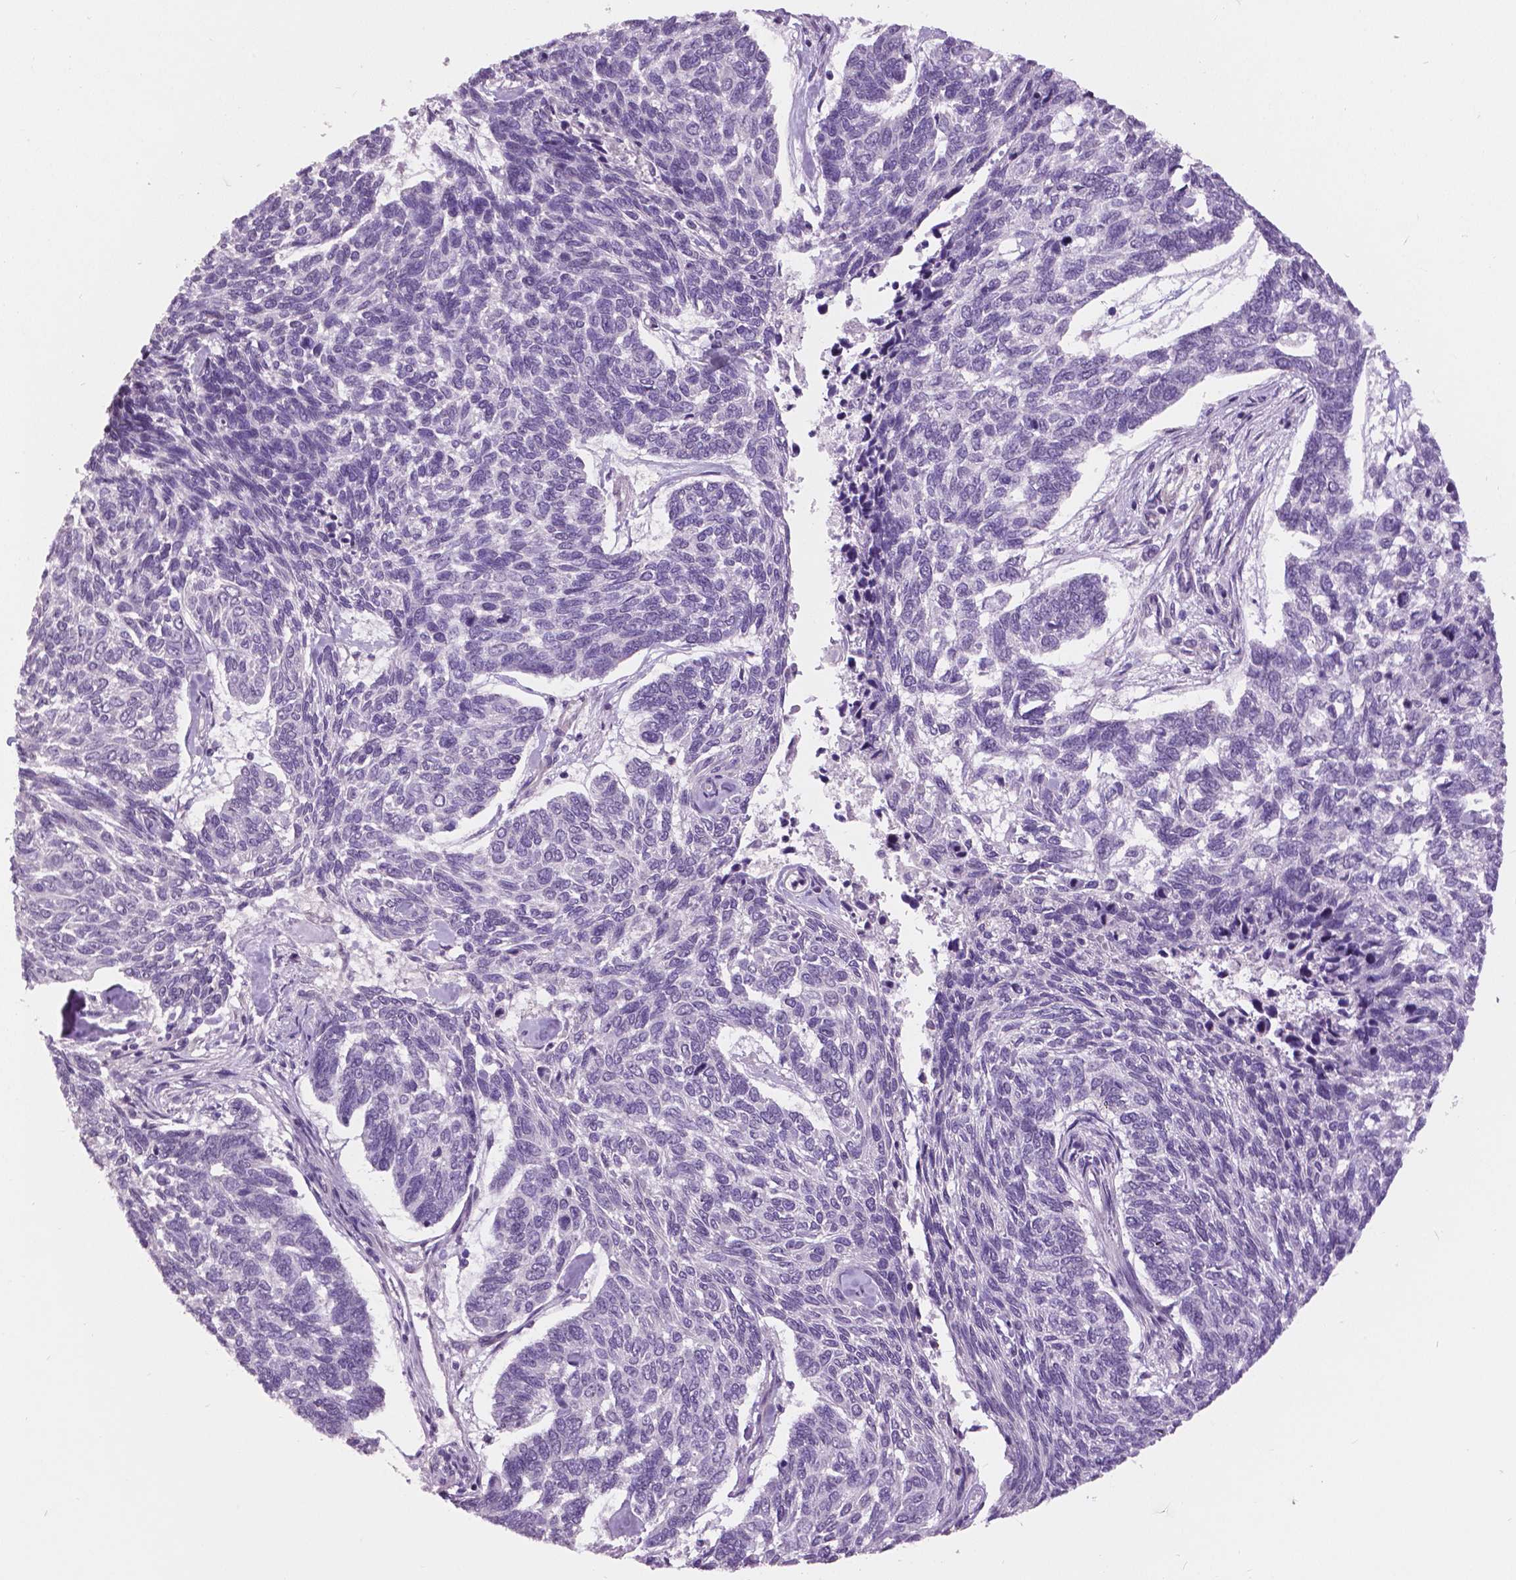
{"staining": {"intensity": "negative", "quantity": "none", "location": "none"}, "tissue": "skin cancer", "cell_type": "Tumor cells", "image_type": "cancer", "snomed": [{"axis": "morphology", "description": "Basal cell carcinoma"}, {"axis": "topography", "description": "Skin"}], "caption": "Protein analysis of skin cancer (basal cell carcinoma) reveals no significant positivity in tumor cells.", "gene": "GRIN2A", "patient": {"sex": "female", "age": 65}}